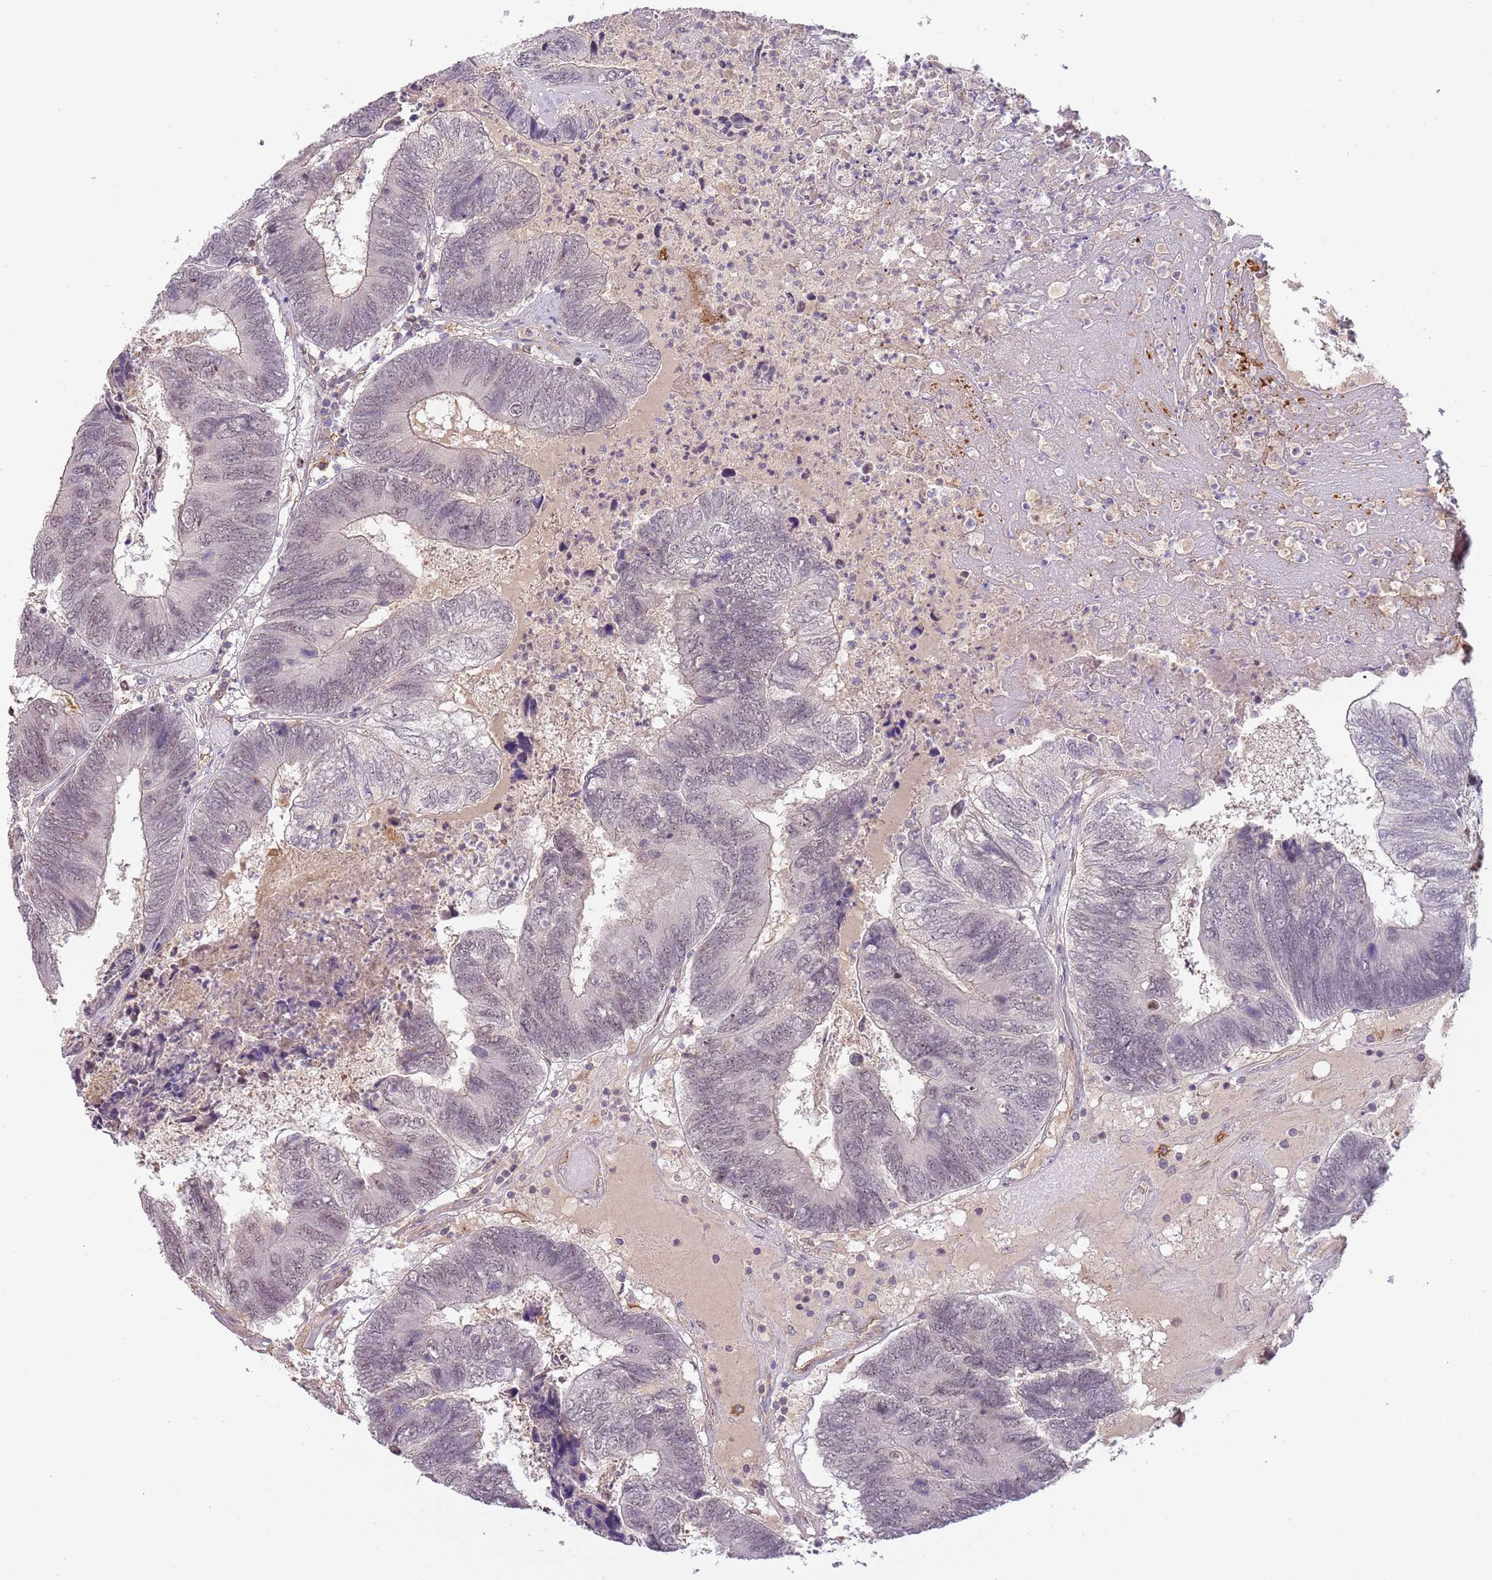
{"staining": {"intensity": "weak", "quantity": "25%-75%", "location": "nuclear"}, "tissue": "colorectal cancer", "cell_type": "Tumor cells", "image_type": "cancer", "snomed": [{"axis": "morphology", "description": "Adenocarcinoma, NOS"}, {"axis": "topography", "description": "Colon"}], "caption": "IHC photomicrograph of neoplastic tissue: colorectal cancer (adenocarcinoma) stained using immunohistochemistry displays low levels of weak protein expression localized specifically in the nuclear of tumor cells, appearing as a nuclear brown color.", "gene": "SURF2", "patient": {"sex": "female", "age": 67}}